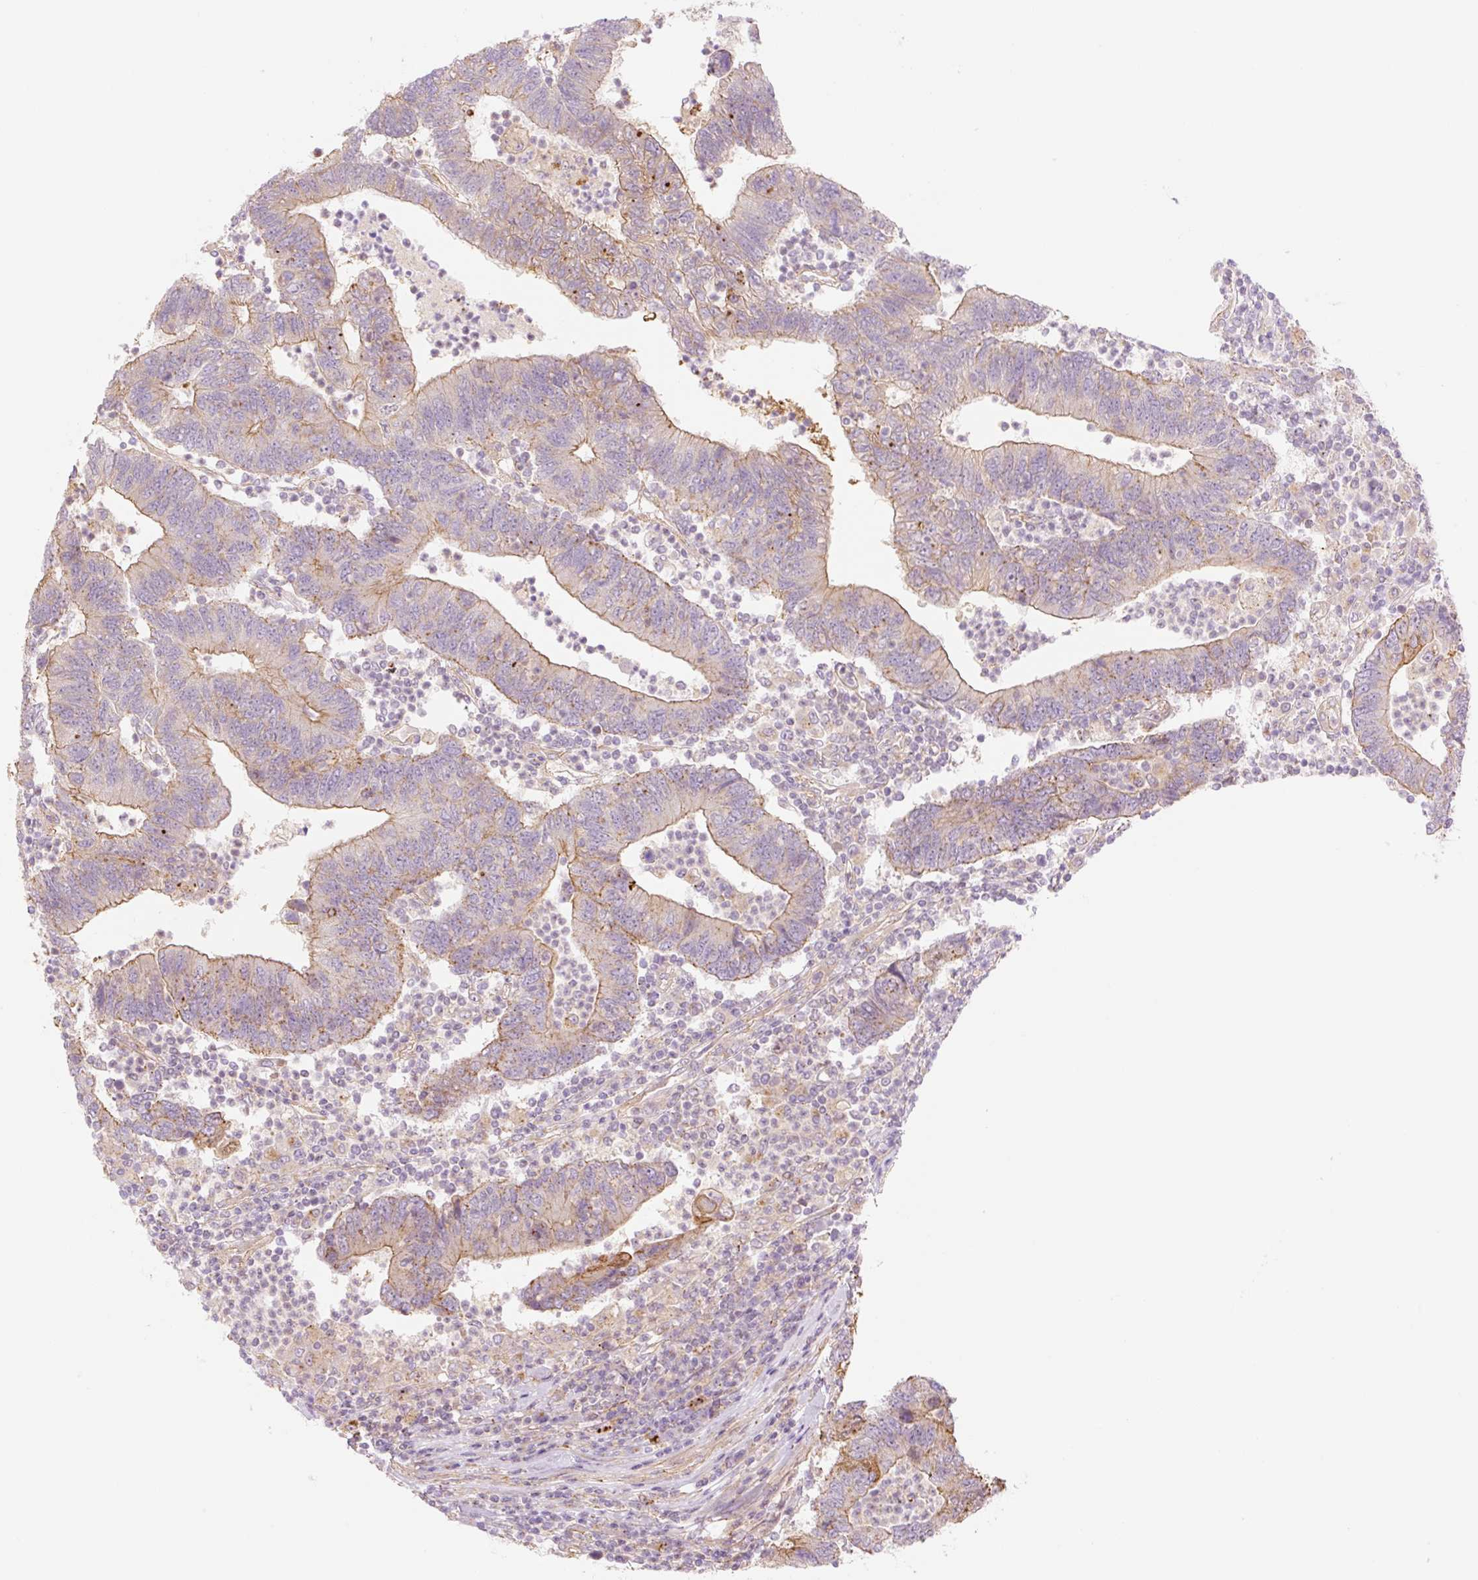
{"staining": {"intensity": "moderate", "quantity": "25%-75%", "location": "cytoplasmic/membranous"}, "tissue": "colorectal cancer", "cell_type": "Tumor cells", "image_type": "cancer", "snomed": [{"axis": "morphology", "description": "Adenocarcinoma, NOS"}, {"axis": "topography", "description": "Colon"}], "caption": "An IHC micrograph of tumor tissue is shown. Protein staining in brown highlights moderate cytoplasmic/membranous positivity in colorectal cancer (adenocarcinoma) within tumor cells. (DAB (3,3'-diaminobenzidine) IHC, brown staining for protein, blue staining for nuclei).", "gene": "NLRP5", "patient": {"sex": "female", "age": 48}}